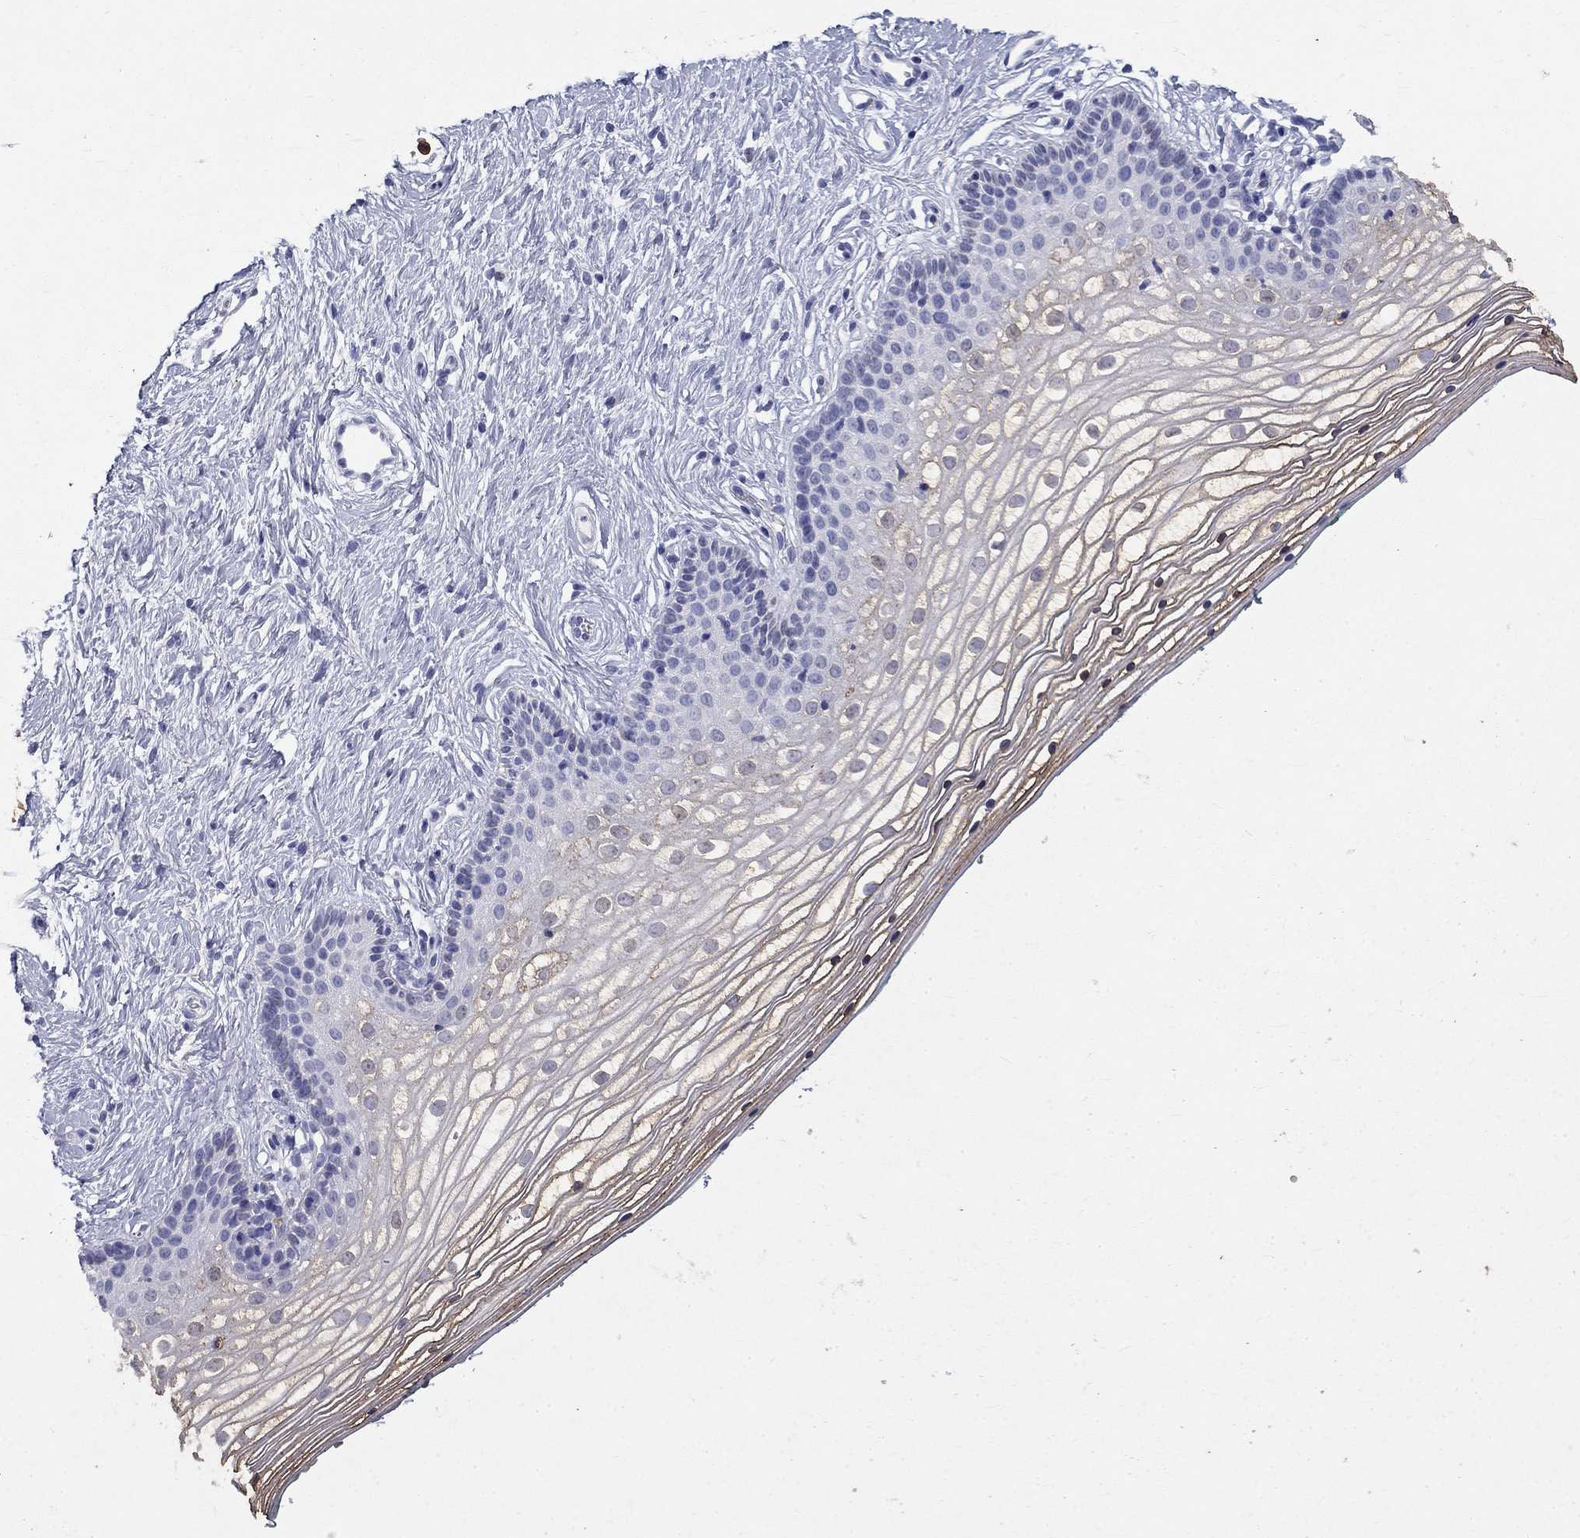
{"staining": {"intensity": "negative", "quantity": "none", "location": "none"}, "tissue": "vagina", "cell_type": "Squamous epithelial cells", "image_type": "normal", "snomed": [{"axis": "morphology", "description": "Normal tissue, NOS"}, {"axis": "topography", "description": "Vagina"}], "caption": "IHC micrograph of unremarkable vagina stained for a protein (brown), which exhibits no expression in squamous epithelial cells.", "gene": "IGSF8", "patient": {"sex": "female", "age": 36}}